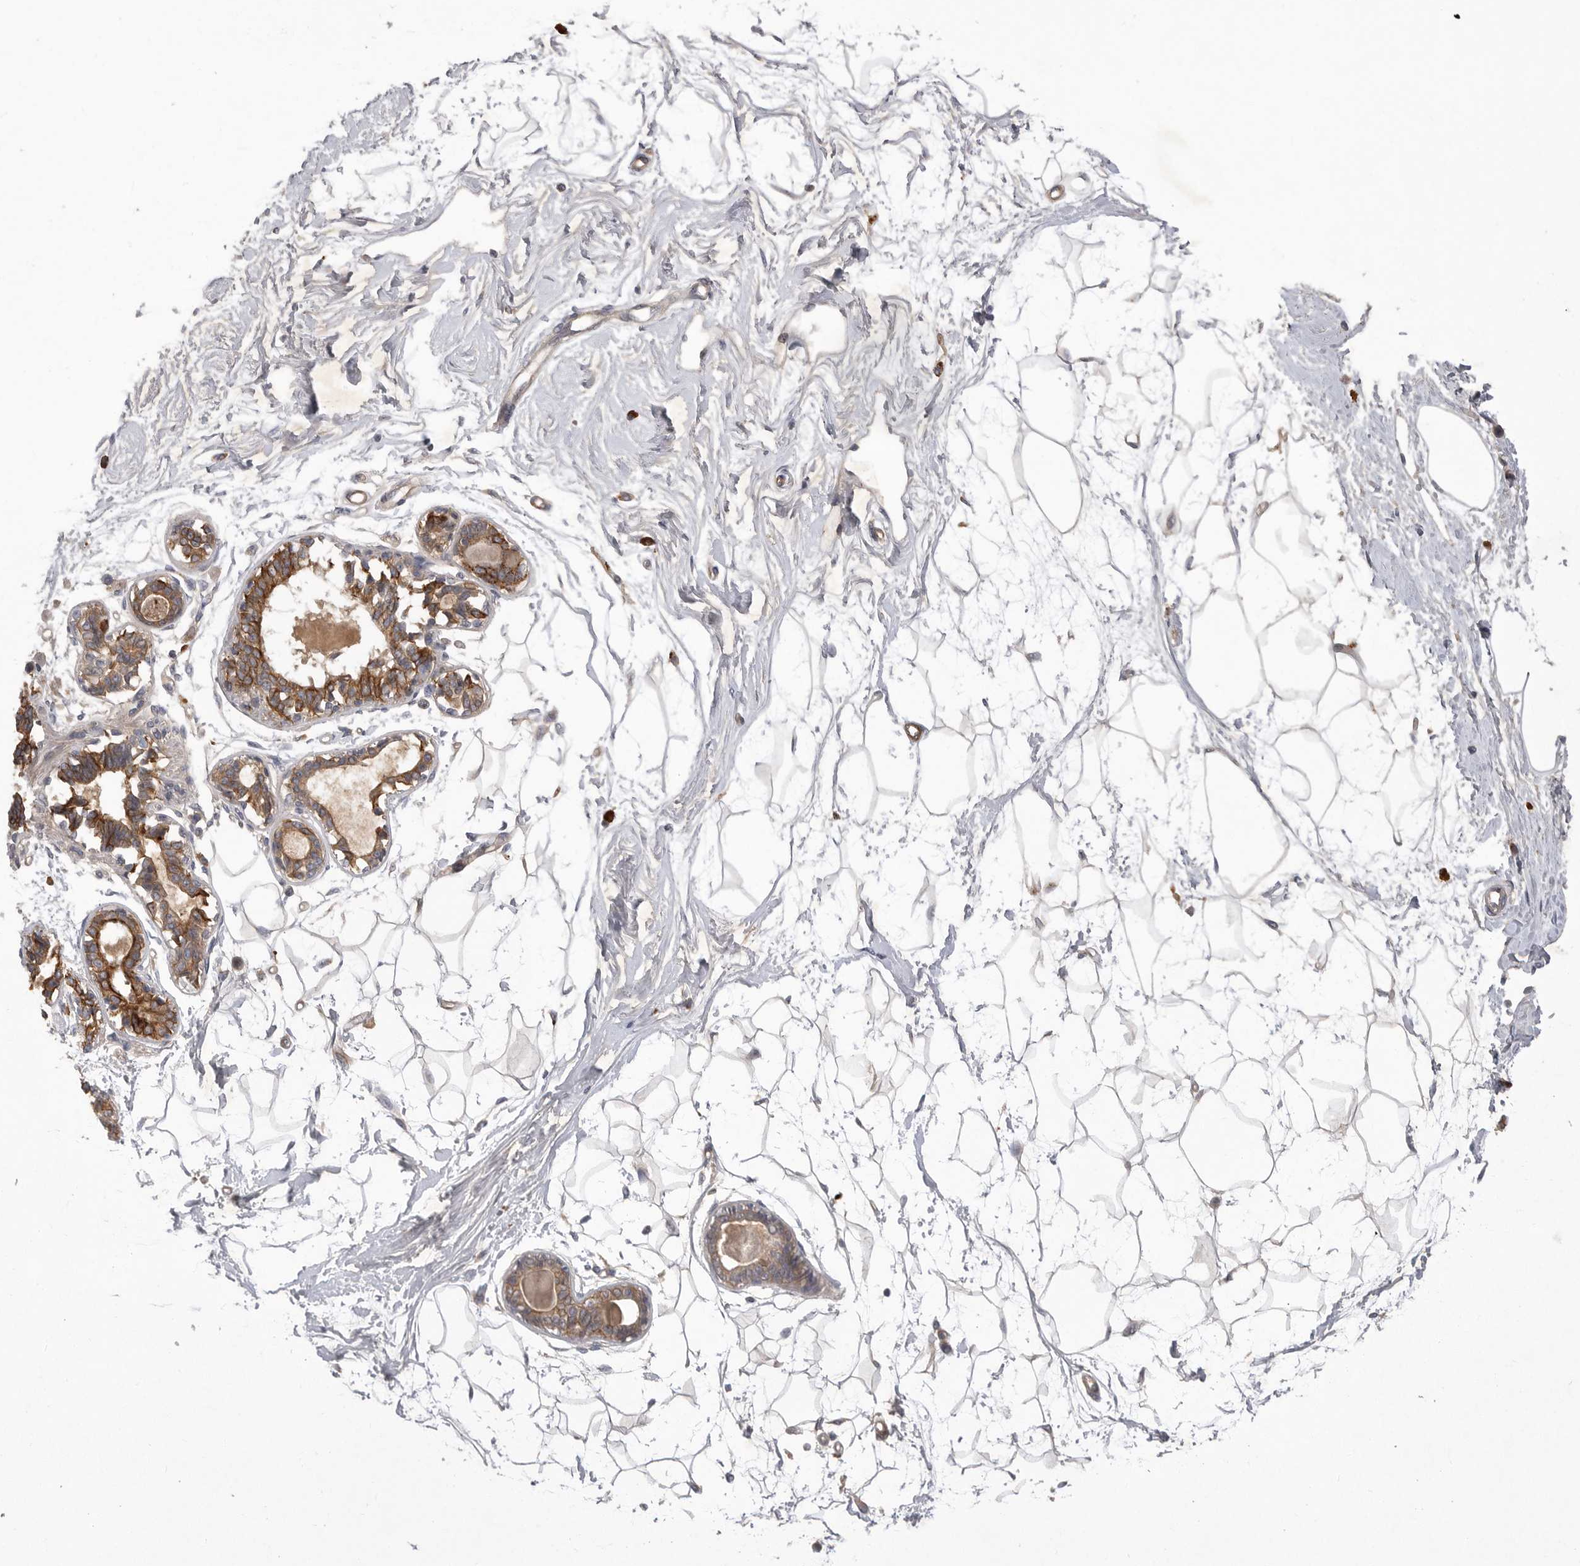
{"staining": {"intensity": "negative", "quantity": "none", "location": "none"}, "tissue": "breast", "cell_type": "Adipocytes", "image_type": "normal", "snomed": [{"axis": "morphology", "description": "Normal tissue, NOS"}, {"axis": "topography", "description": "Breast"}], "caption": "Immunohistochemistry image of unremarkable breast stained for a protein (brown), which reveals no expression in adipocytes. Nuclei are stained in blue.", "gene": "DHDDS", "patient": {"sex": "female", "age": 45}}